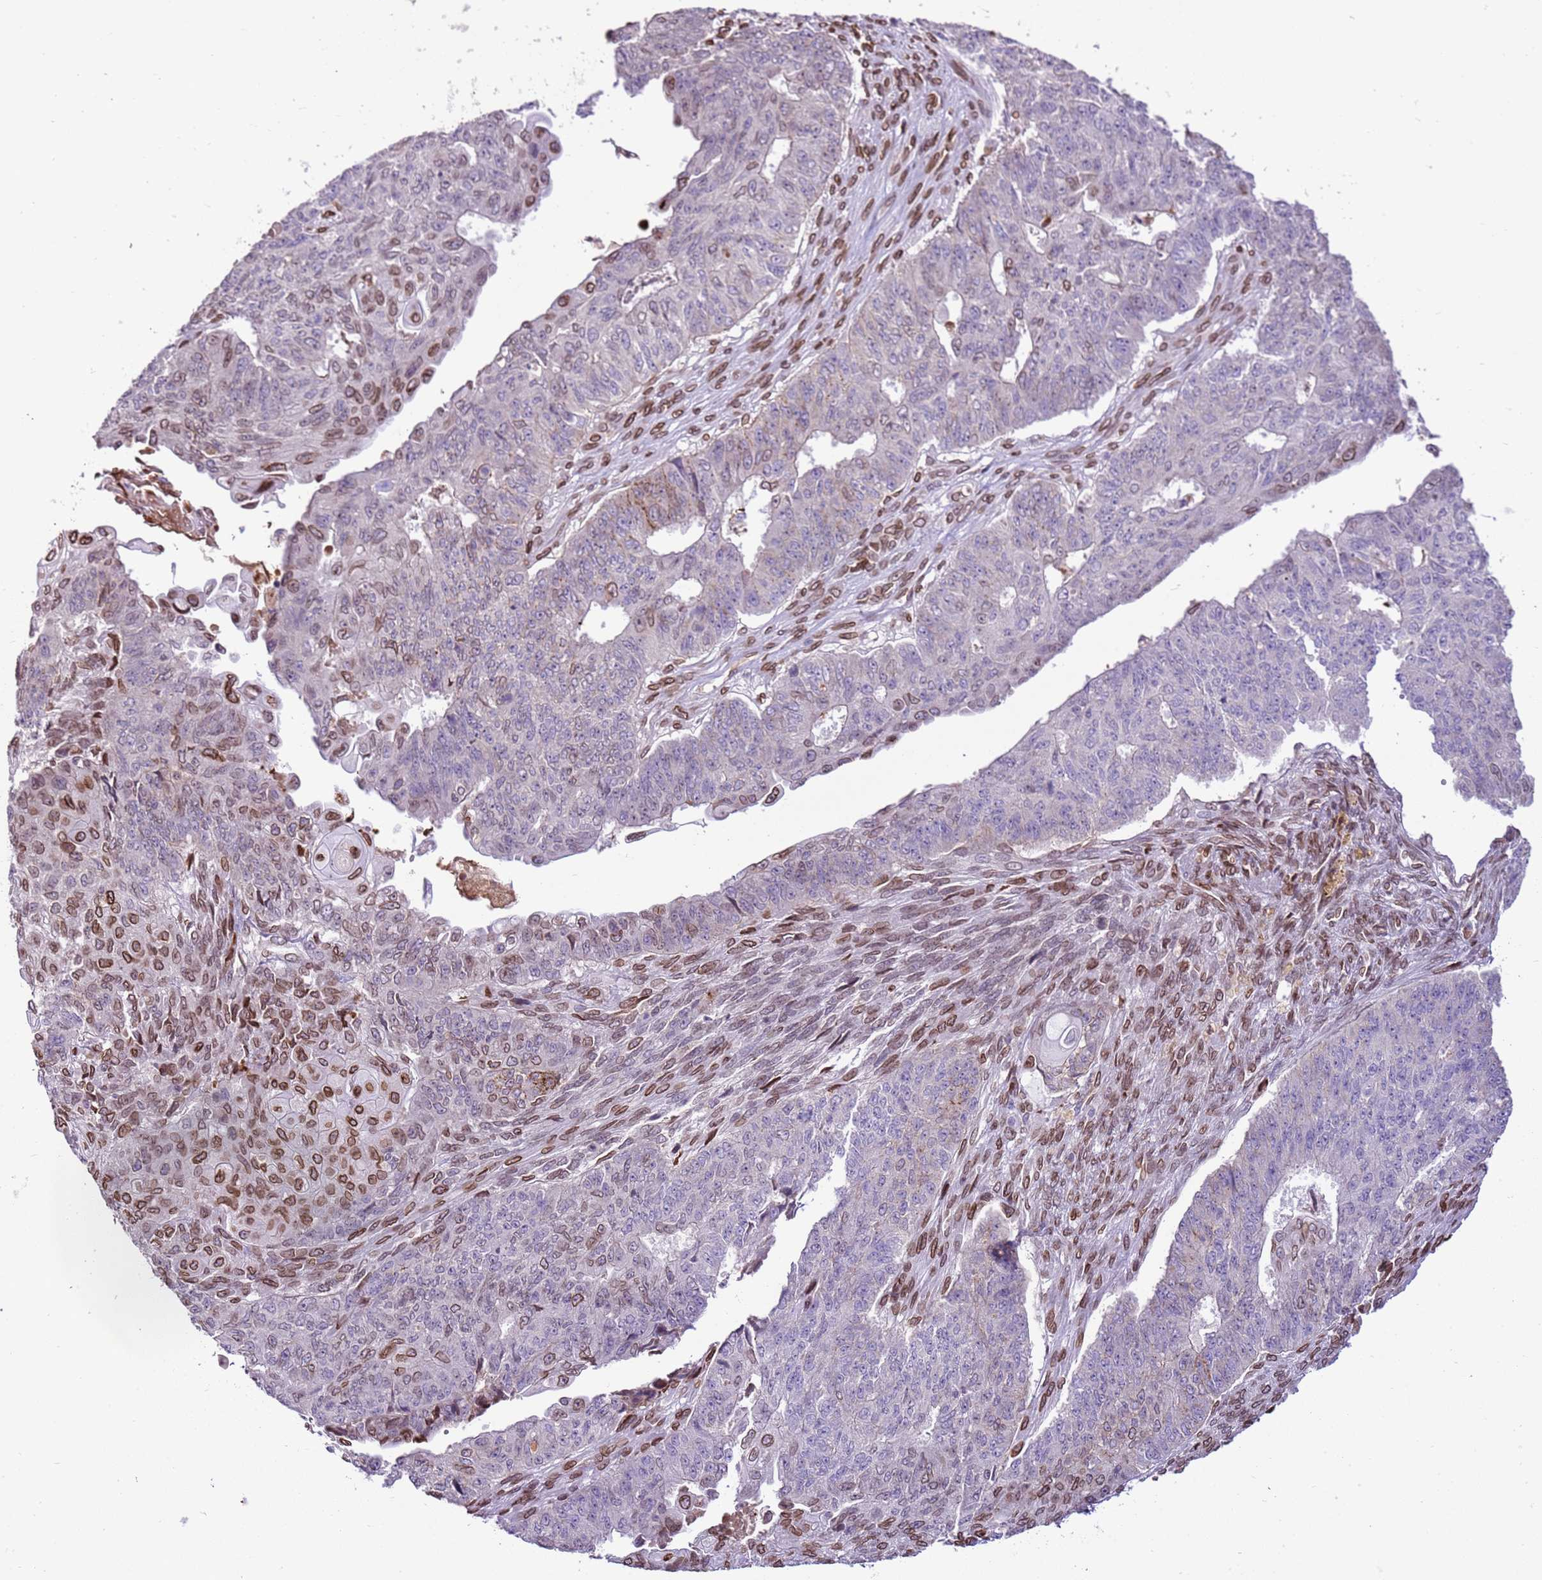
{"staining": {"intensity": "moderate", "quantity": "<25%", "location": "cytoplasmic/membranous,nuclear"}, "tissue": "endometrial cancer", "cell_type": "Tumor cells", "image_type": "cancer", "snomed": [{"axis": "morphology", "description": "Adenocarcinoma, NOS"}, {"axis": "topography", "description": "Endometrium"}], "caption": "This is an image of IHC staining of endometrial adenocarcinoma, which shows moderate positivity in the cytoplasmic/membranous and nuclear of tumor cells.", "gene": "TMEM47", "patient": {"sex": "female", "age": 32}}